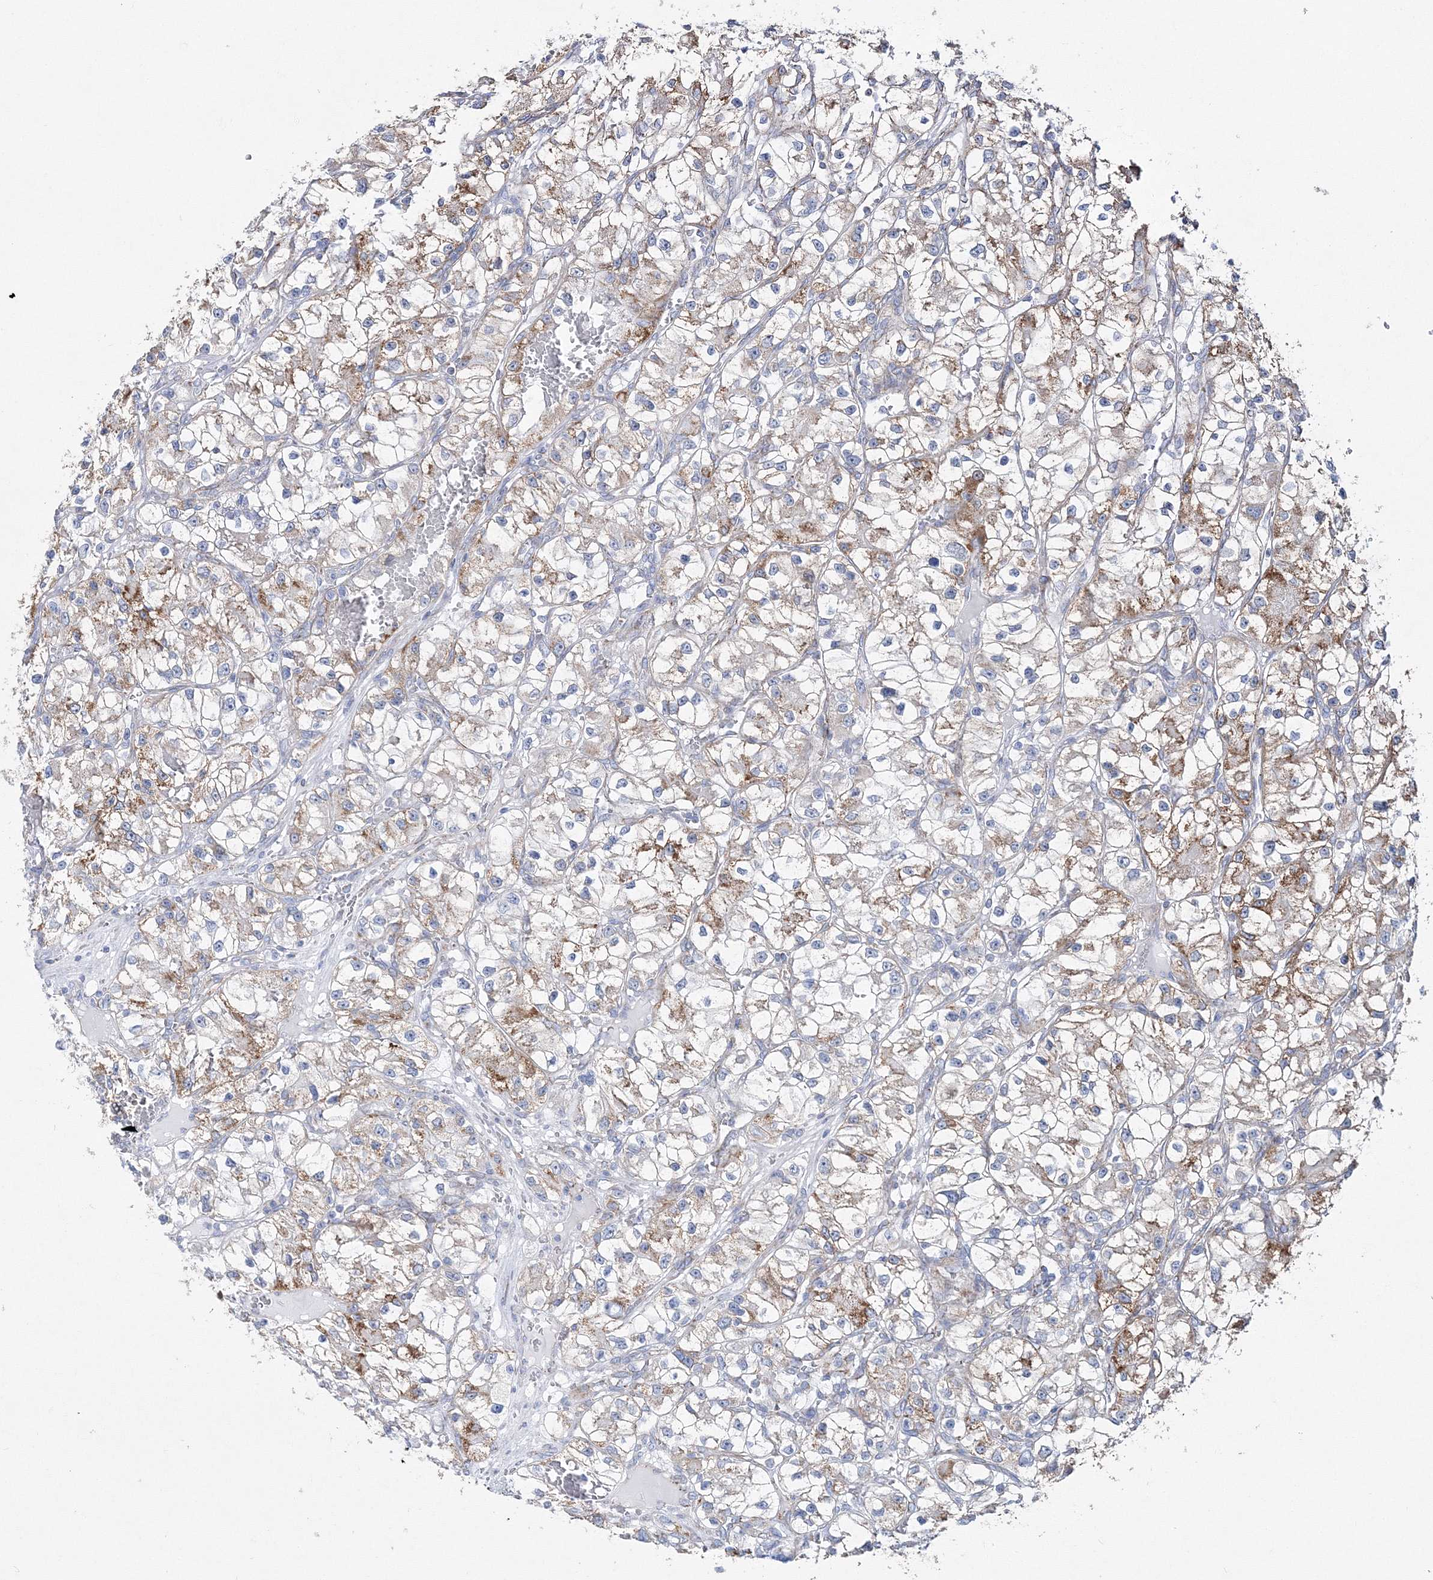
{"staining": {"intensity": "moderate", "quantity": "25%-75%", "location": "cytoplasmic/membranous"}, "tissue": "renal cancer", "cell_type": "Tumor cells", "image_type": "cancer", "snomed": [{"axis": "morphology", "description": "Adenocarcinoma, NOS"}, {"axis": "topography", "description": "Kidney"}], "caption": "This photomicrograph exhibits immunohistochemistry (IHC) staining of renal cancer, with medium moderate cytoplasmic/membranous positivity in about 25%-75% of tumor cells.", "gene": "HIBCH", "patient": {"sex": "female", "age": 57}}